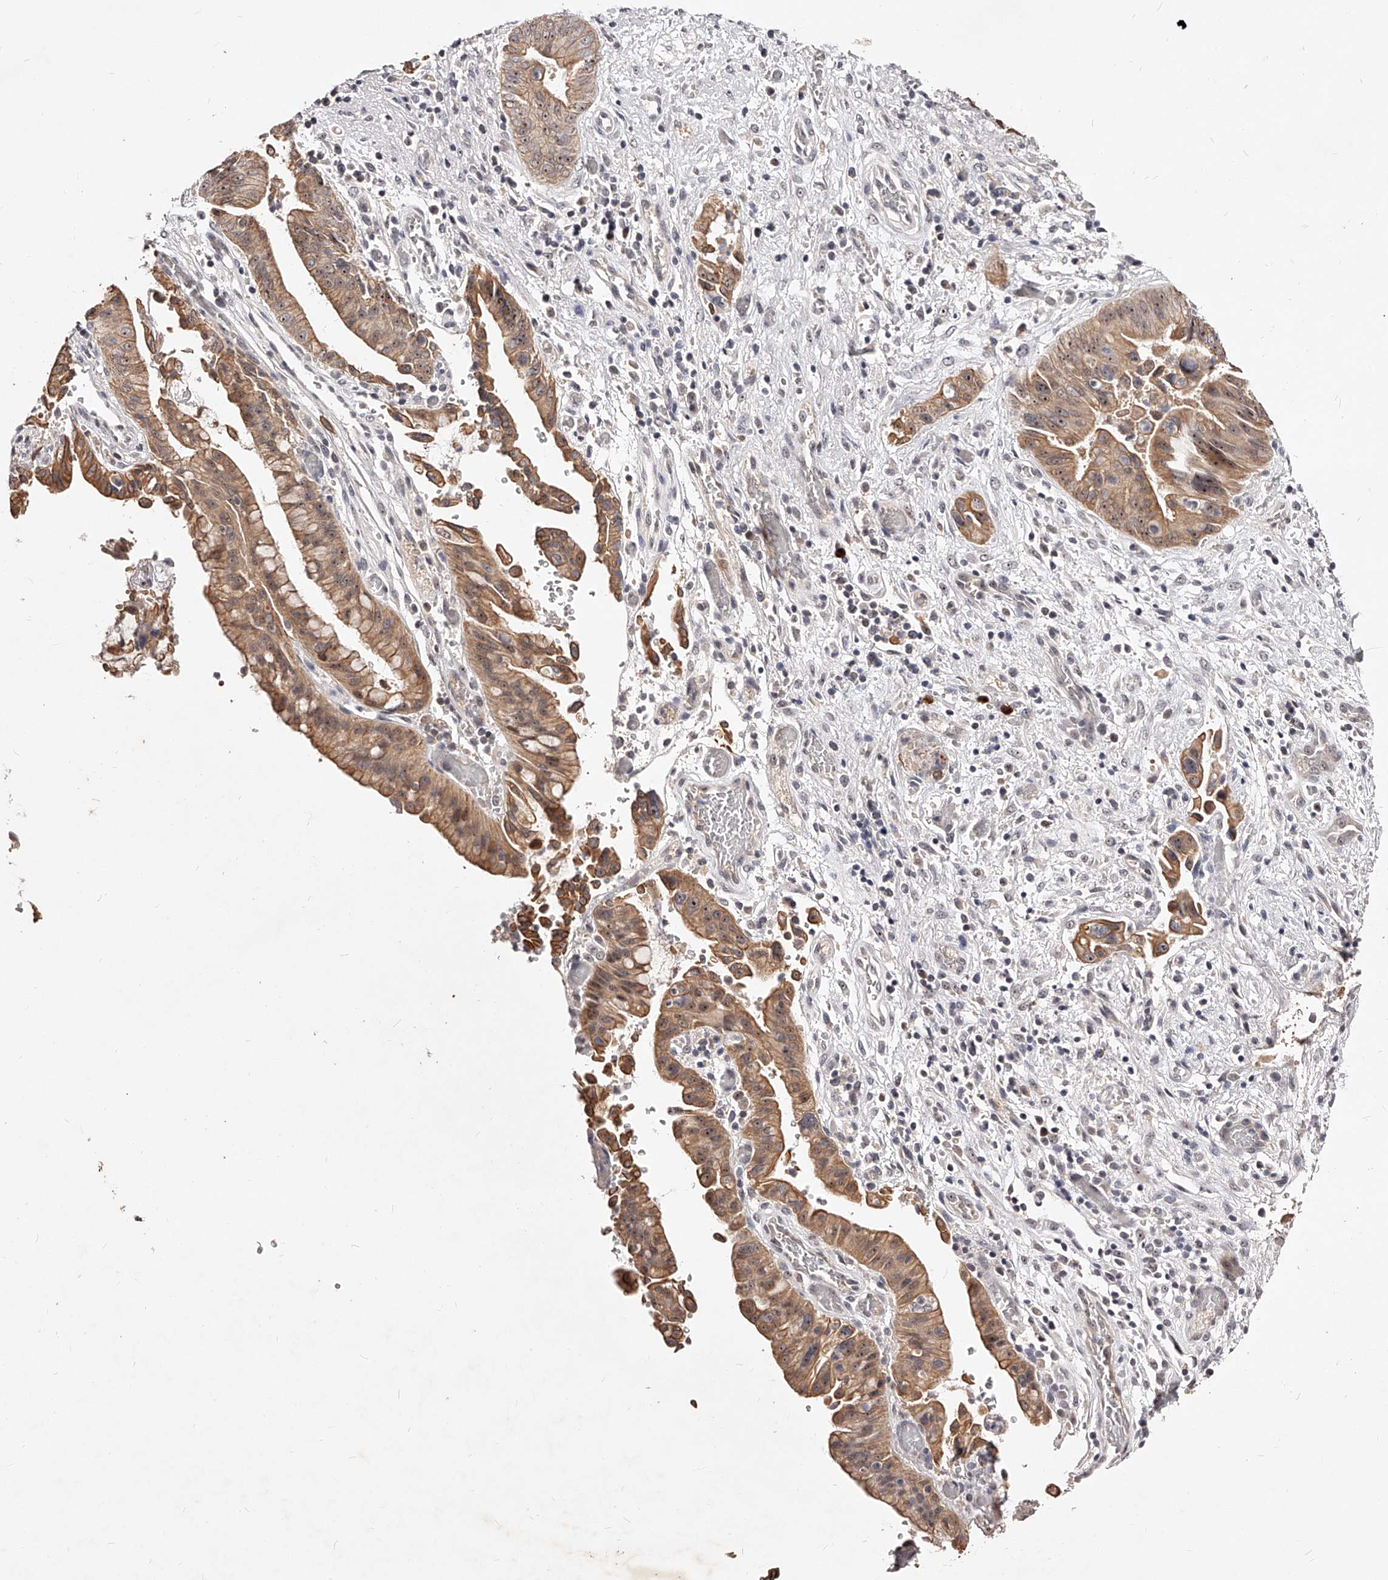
{"staining": {"intensity": "moderate", "quantity": ">75%", "location": "cytoplasmic/membranous,nuclear"}, "tissue": "liver cancer", "cell_type": "Tumor cells", "image_type": "cancer", "snomed": [{"axis": "morphology", "description": "Cholangiocarcinoma"}, {"axis": "topography", "description": "Liver"}], "caption": "Protein staining displays moderate cytoplasmic/membranous and nuclear expression in about >75% of tumor cells in liver cholangiocarcinoma. (DAB (3,3'-diaminobenzidine) IHC, brown staining for protein, blue staining for nuclei).", "gene": "PHACTR1", "patient": {"sex": "female", "age": 54}}